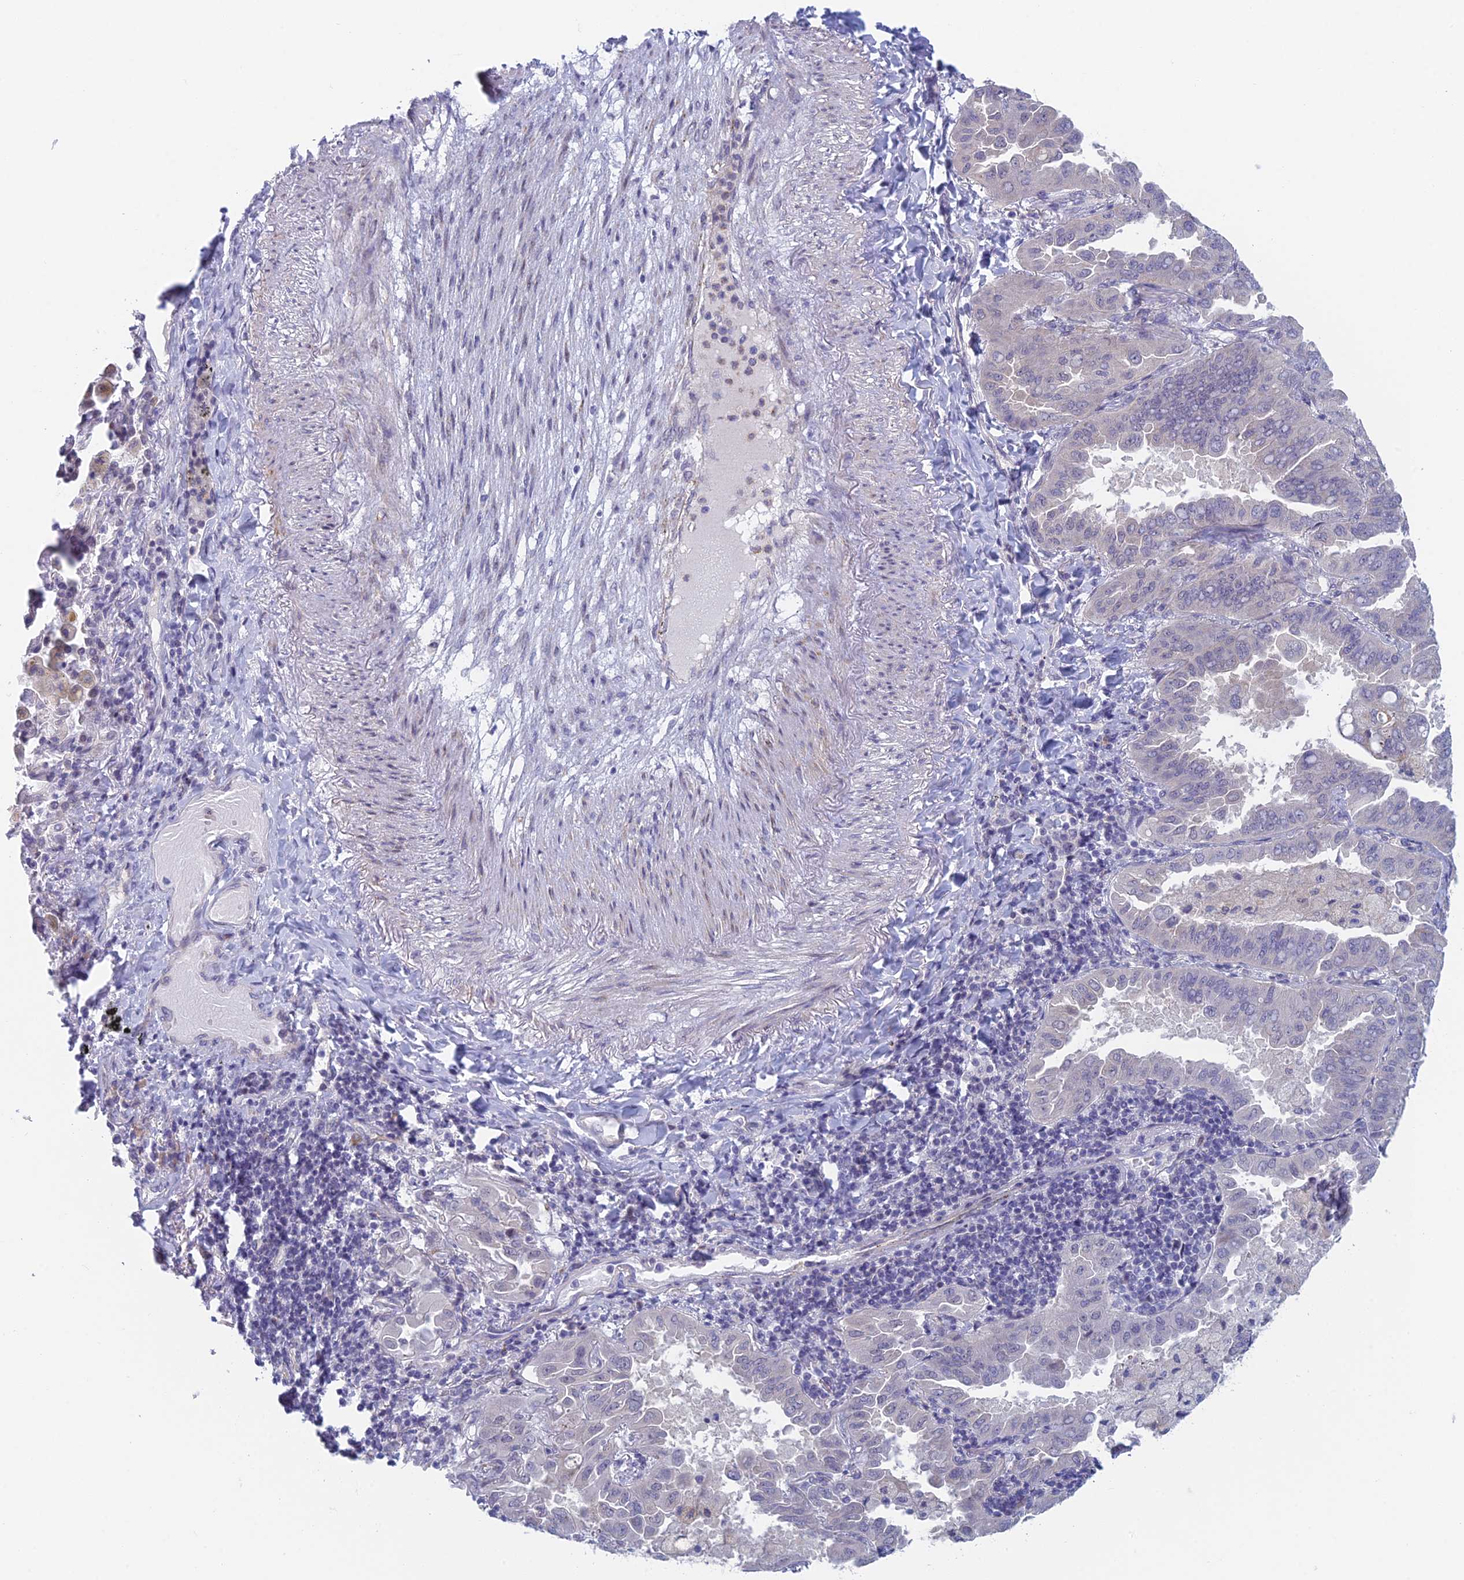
{"staining": {"intensity": "negative", "quantity": "none", "location": "none"}, "tissue": "lung cancer", "cell_type": "Tumor cells", "image_type": "cancer", "snomed": [{"axis": "morphology", "description": "Adenocarcinoma, NOS"}, {"axis": "topography", "description": "Lung"}], "caption": "Micrograph shows no protein expression in tumor cells of lung adenocarcinoma tissue.", "gene": "PPP1R26", "patient": {"sex": "male", "age": 64}}